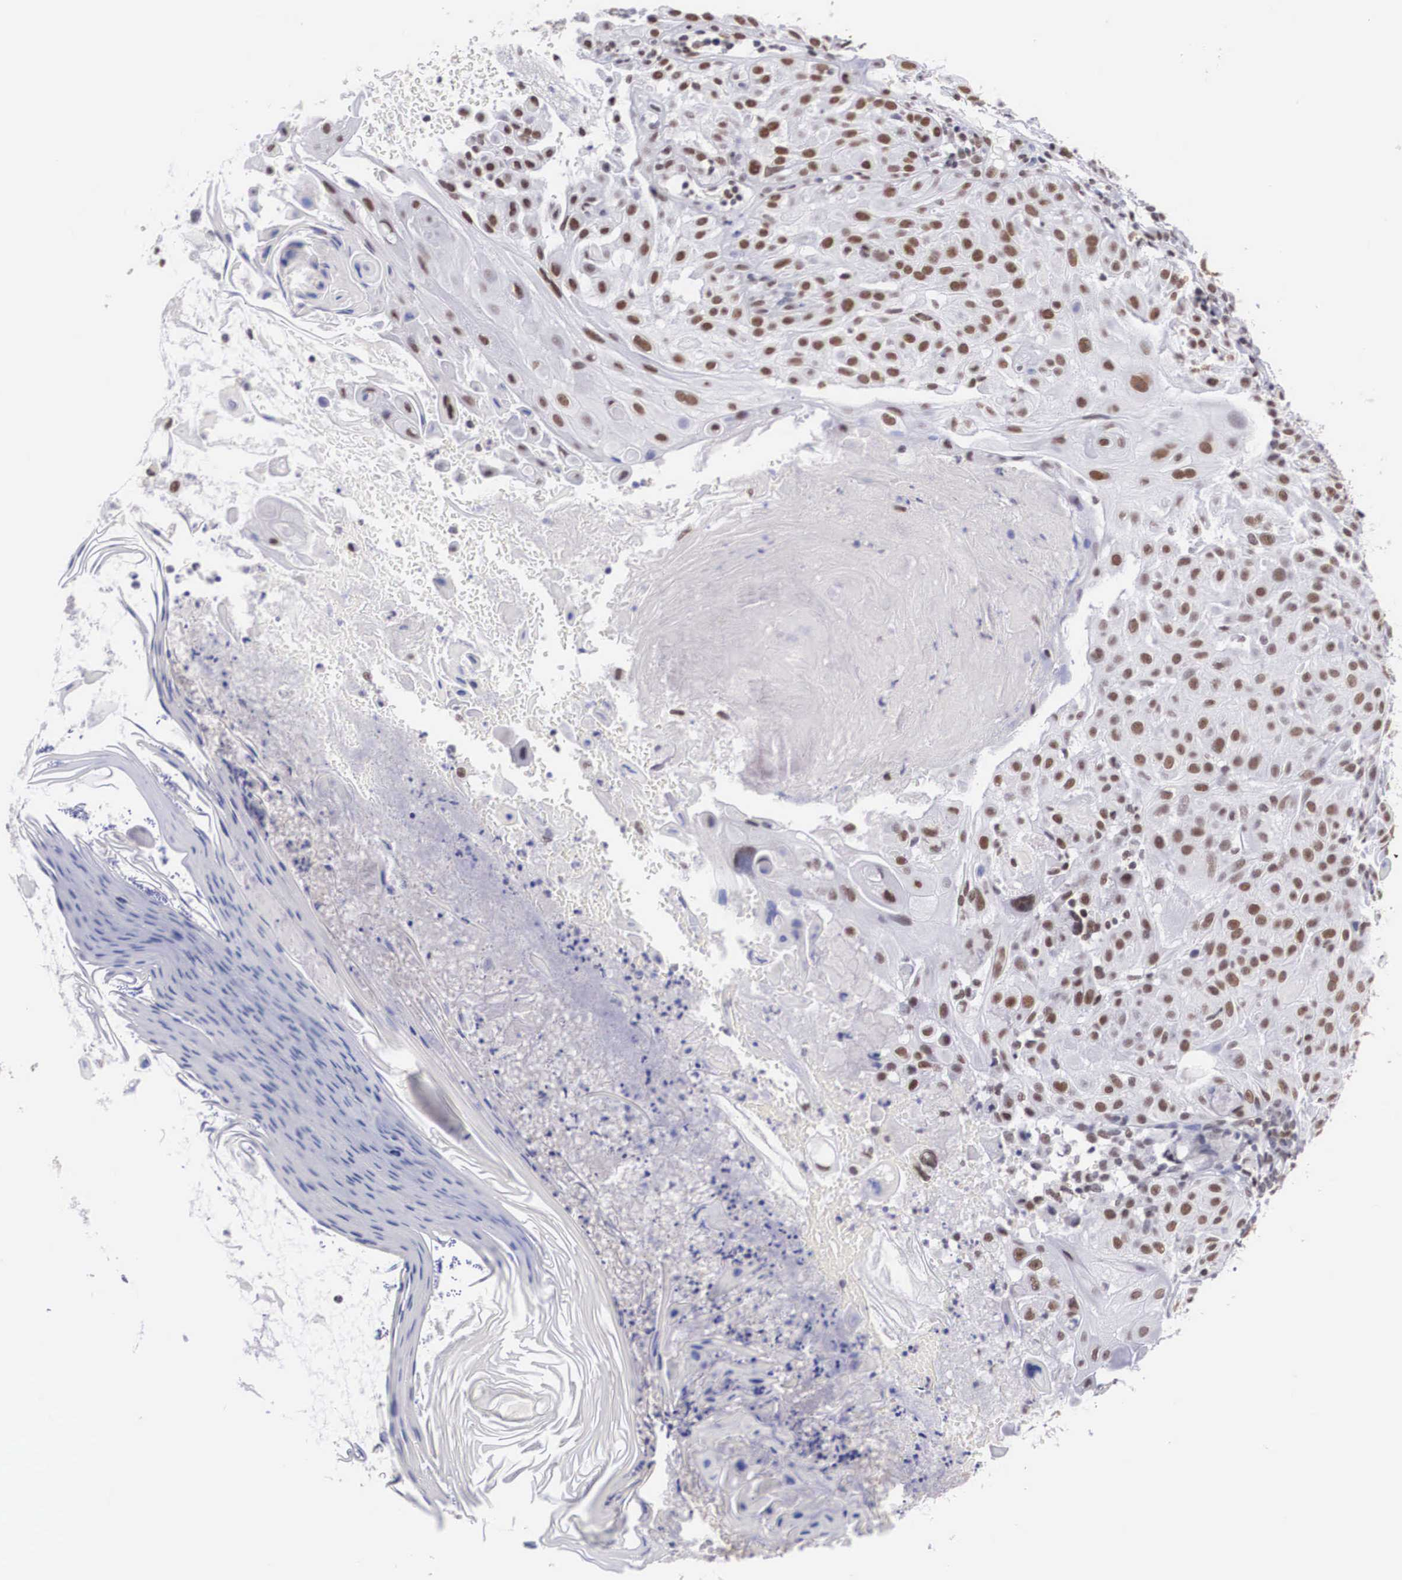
{"staining": {"intensity": "moderate", "quantity": ">75%", "location": "nuclear"}, "tissue": "skin cancer", "cell_type": "Tumor cells", "image_type": "cancer", "snomed": [{"axis": "morphology", "description": "Squamous cell carcinoma, NOS"}, {"axis": "topography", "description": "Skin"}], "caption": "Moderate nuclear protein positivity is seen in about >75% of tumor cells in squamous cell carcinoma (skin). Nuclei are stained in blue.", "gene": "CSTF2", "patient": {"sex": "female", "age": 89}}